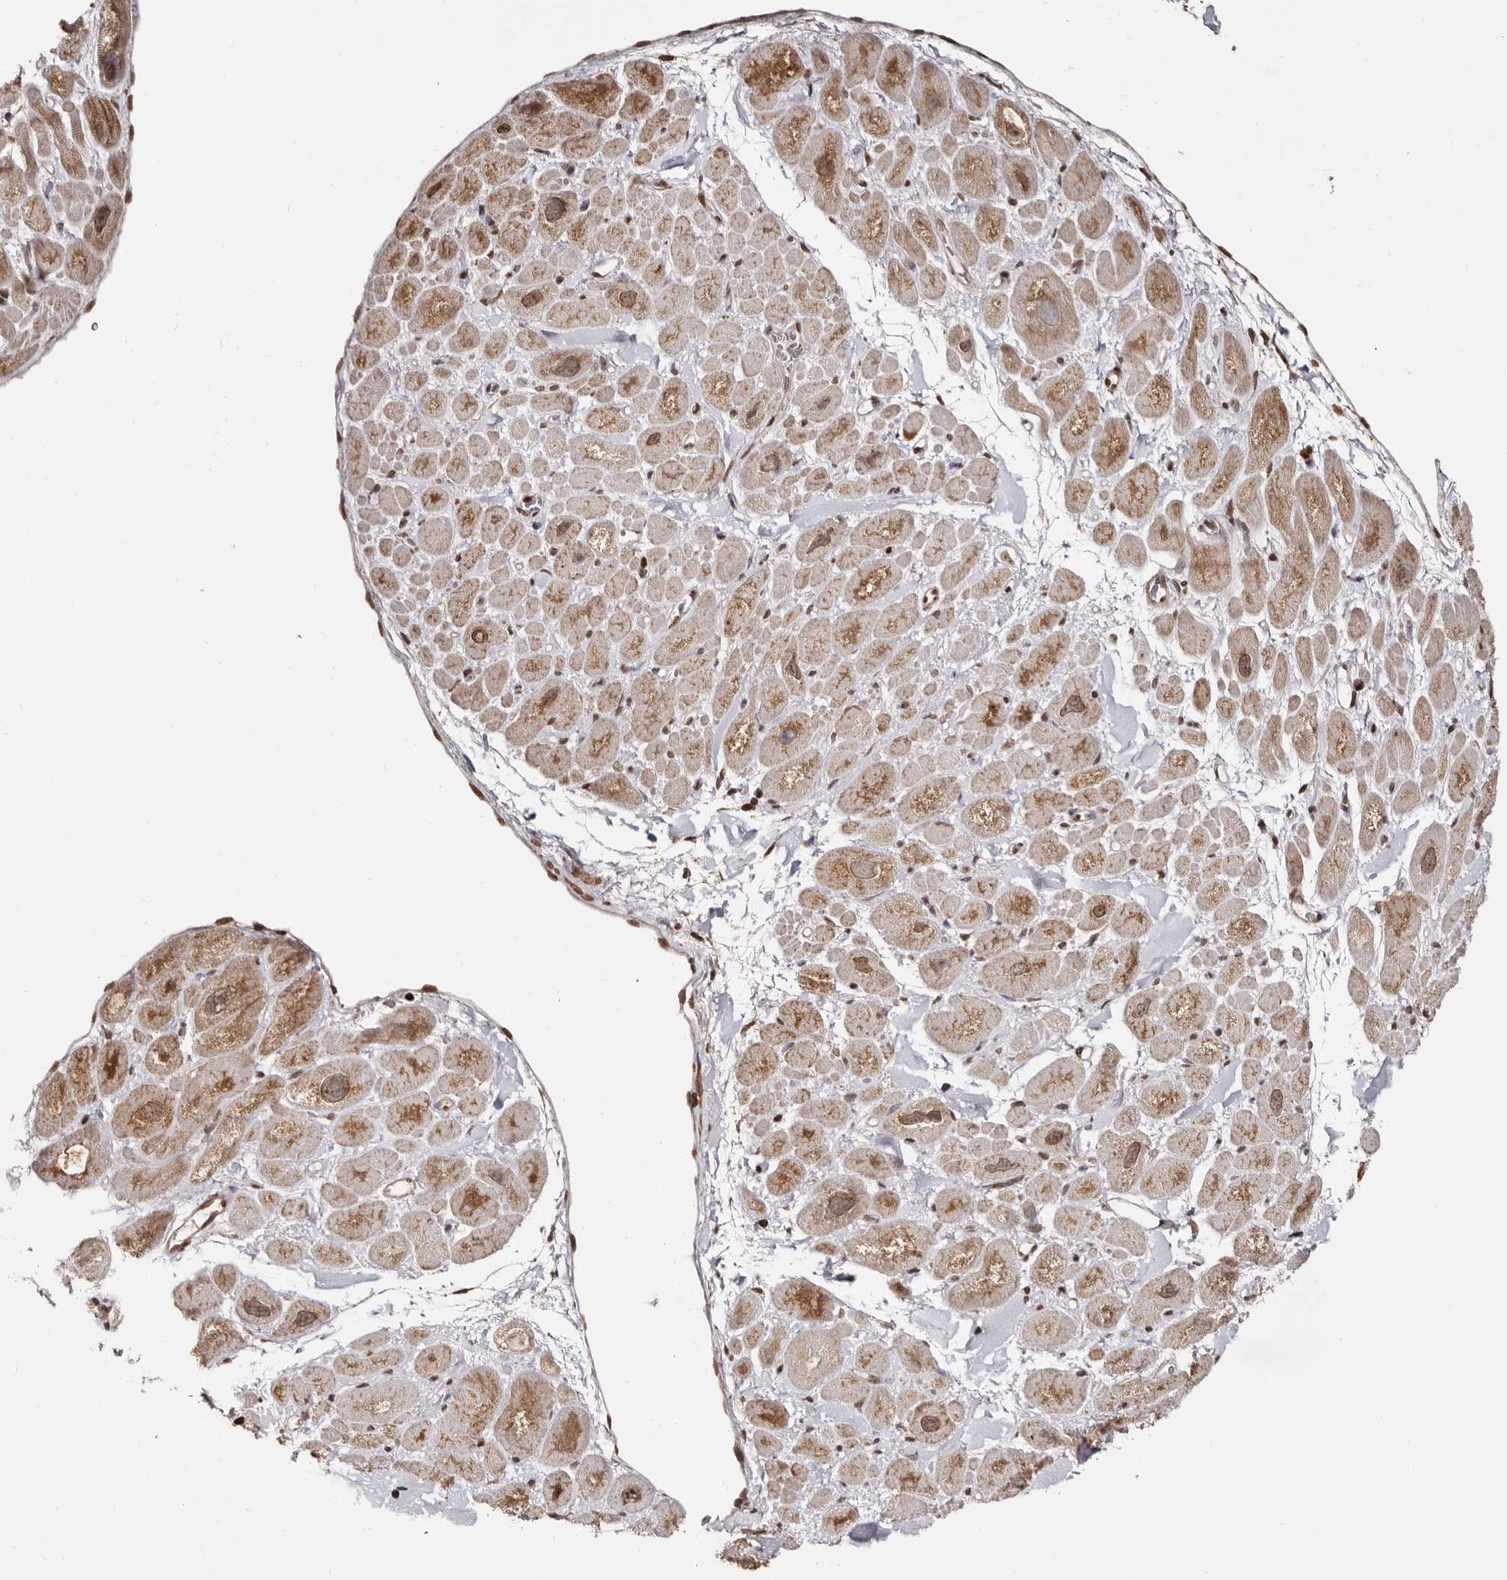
{"staining": {"intensity": "weak", "quantity": ">75%", "location": "cytoplasmic/membranous,nuclear"}, "tissue": "heart muscle", "cell_type": "Cardiomyocytes", "image_type": "normal", "snomed": [{"axis": "morphology", "description": "Normal tissue, NOS"}, {"axis": "topography", "description": "Heart"}], "caption": "Immunohistochemistry (IHC) (DAB (3,3'-diaminobenzidine)) staining of normal heart muscle shows weak cytoplasmic/membranous,nuclear protein staining in about >75% of cardiomyocytes.", "gene": "CCDC190", "patient": {"sex": "male", "age": 49}}